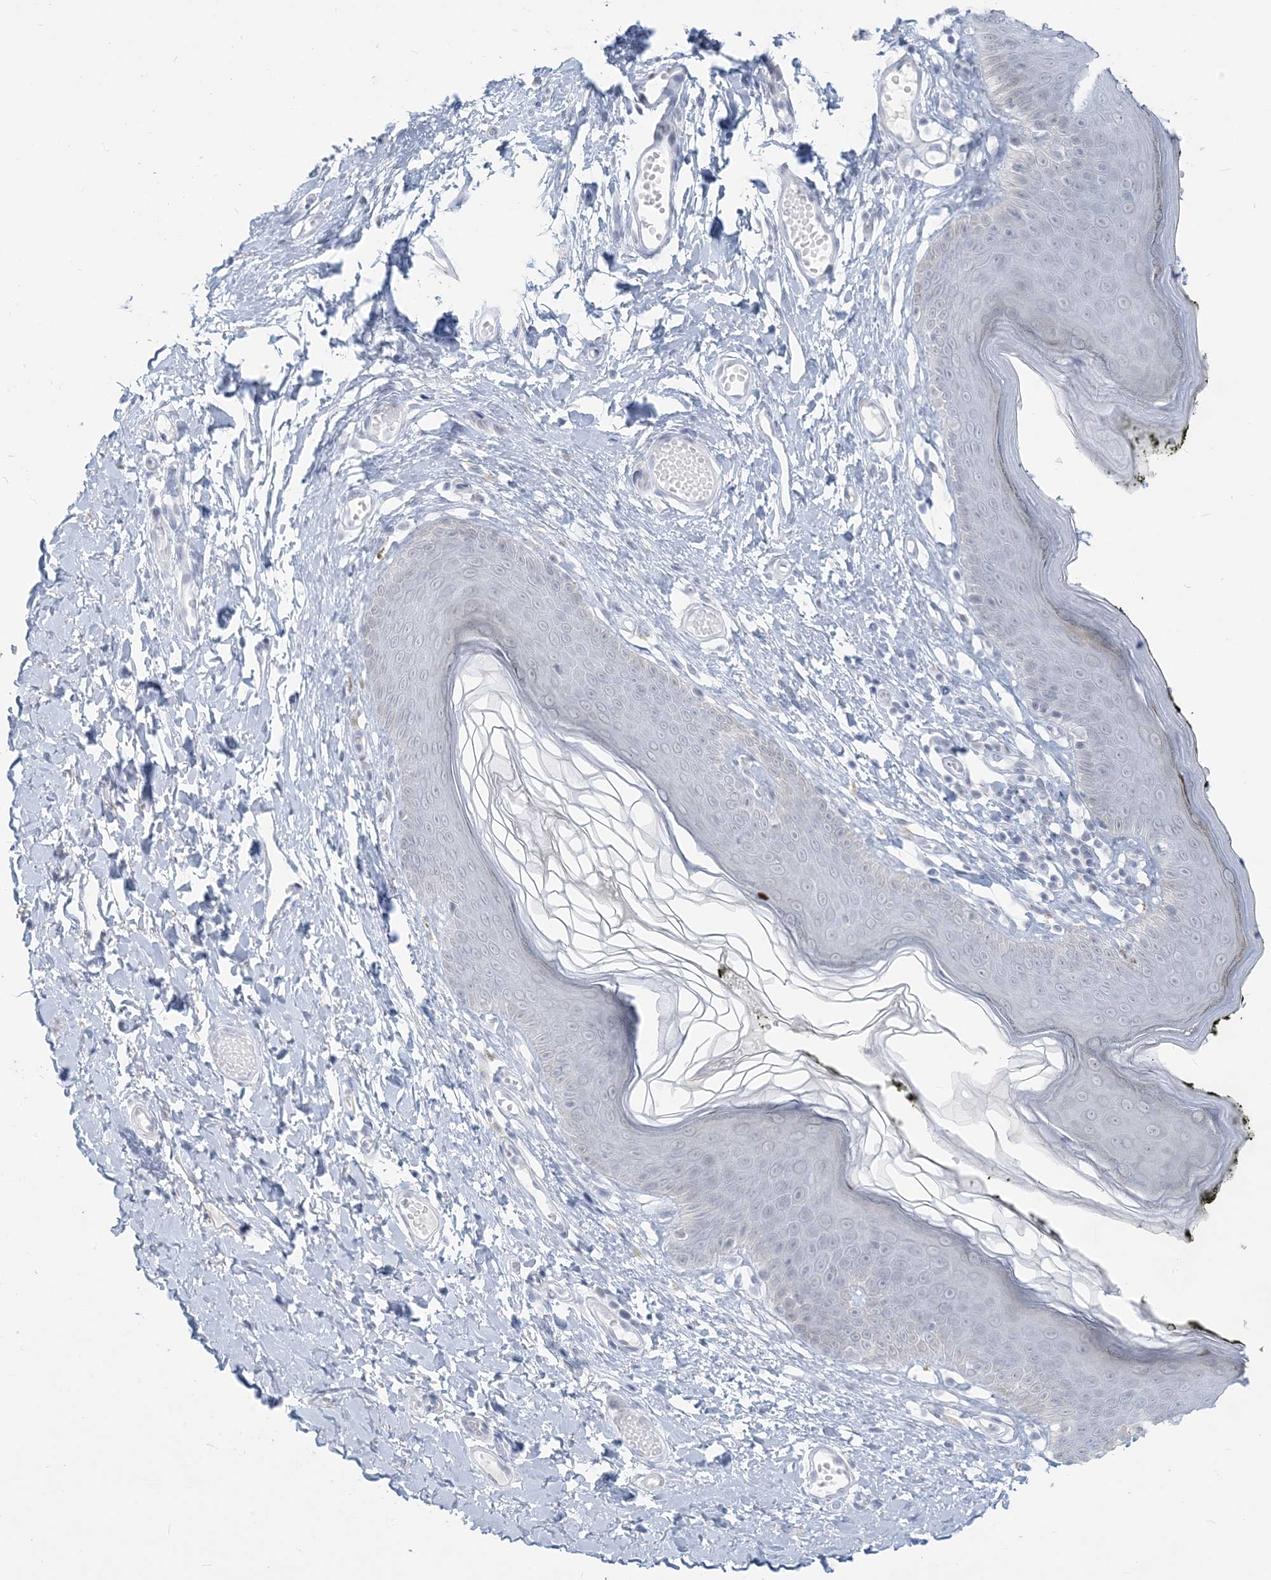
{"staining": {"intensity": "moderate", "quantity": "<25%", "location": "cytoplasmic/membranous"}, "tissue": "skin", "cell_type": "Epidermal cells", "image_type": "normal", "snomed": [{"axis": "morphology", "description": "Normal tissue, NOS"}, {"axis": "morphology", "description": "Inflammation, NOS"}, {"axis": "topography", "description": "Vulva"}], "caption": "Immunohistochemical staining of unremarkable human skin exhibits moderate cytoplasmic/membranous protein staining in about <25% of epidermal cells. (IHC, brightfield microscopy, high magnification).", "gene": "SCML1", "patient": {"sex": "female", "age": 84}}